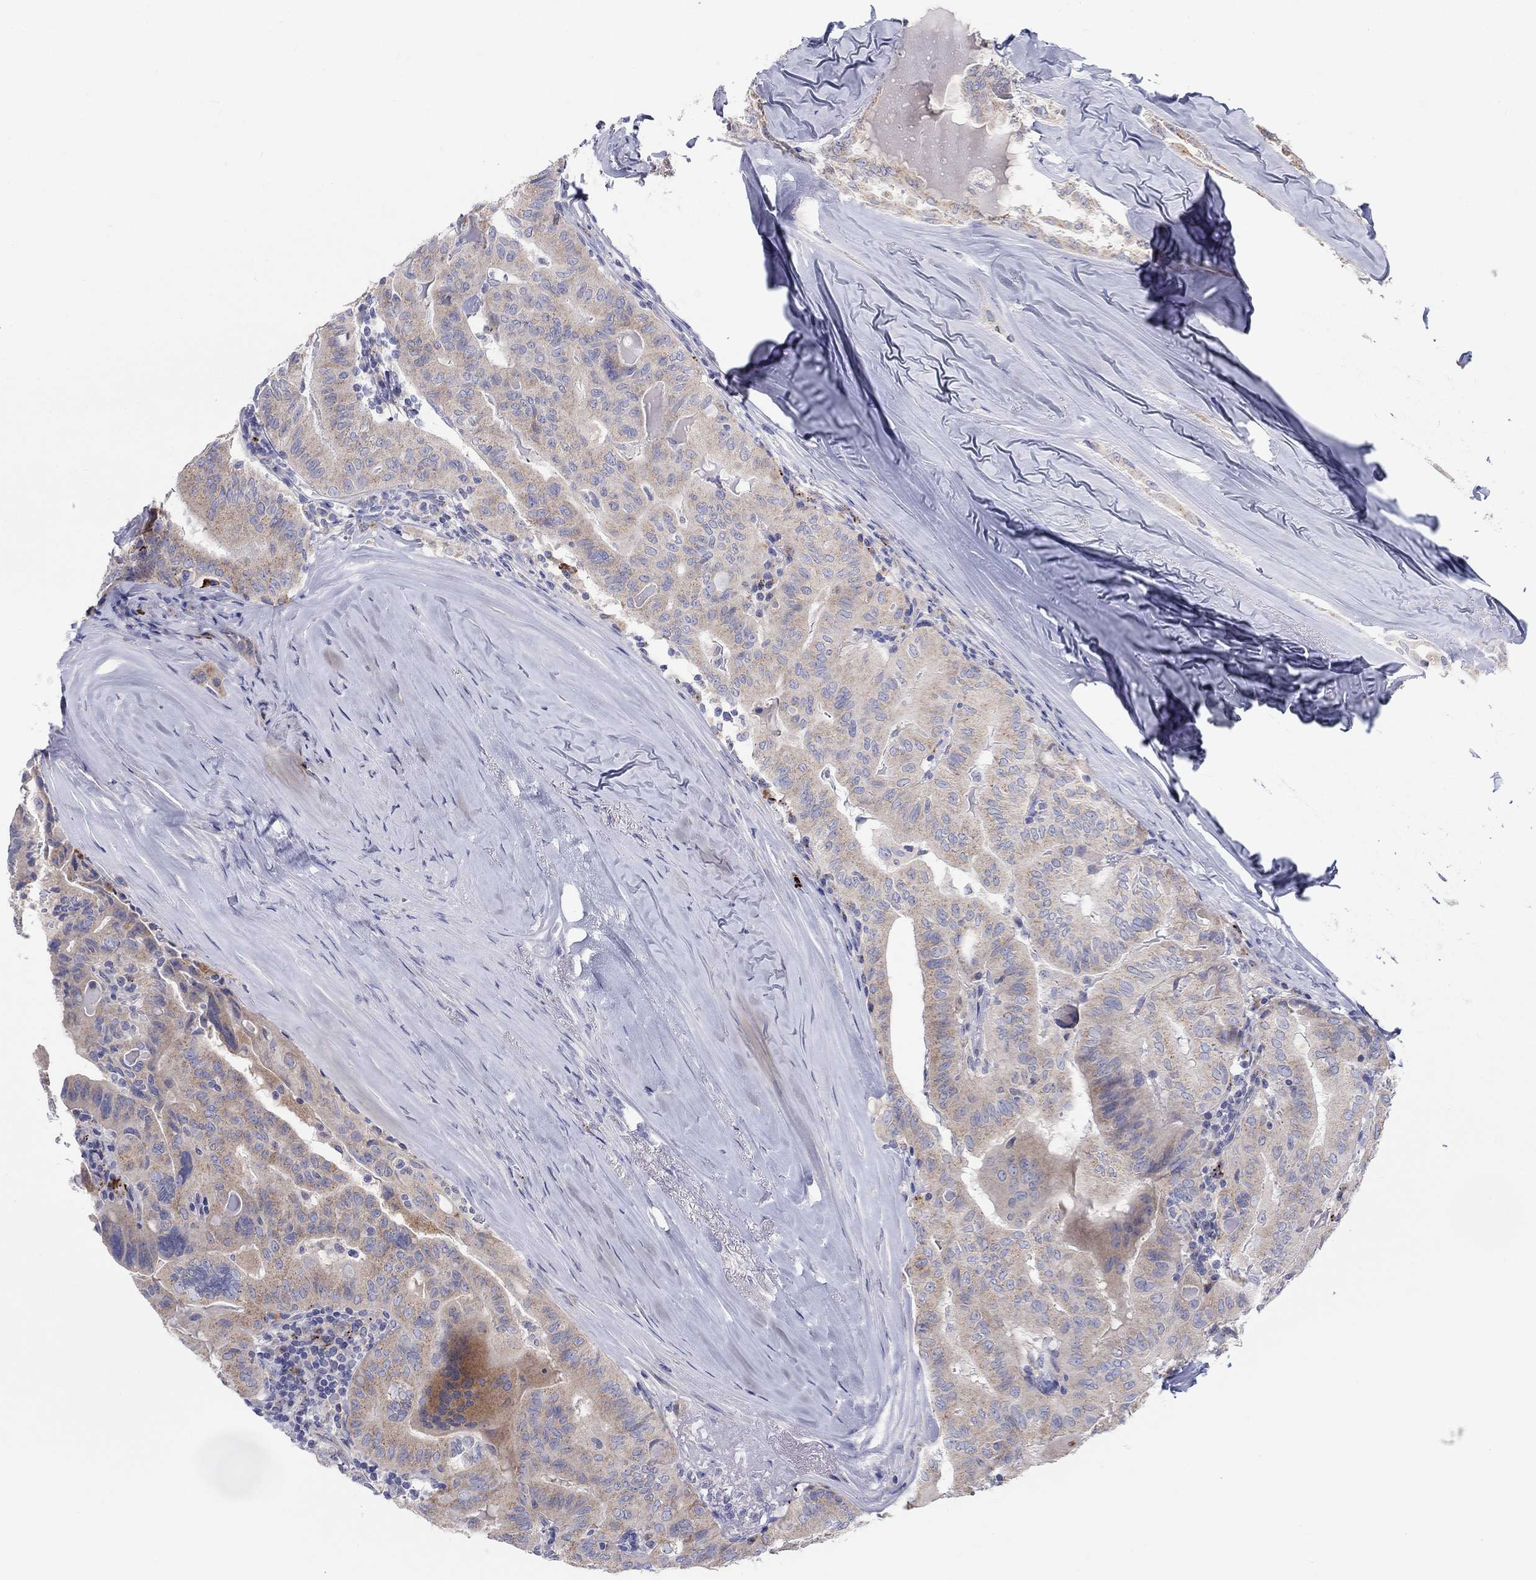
{"staining": {"intensity": "weak", "quantity": ">75%", "location": "cytoplasmic/membranous"}, "tissue": "thyroid cancer", "cell_type": "Tumor cells", "image_type": "cancer", "snomed": [{"axis": "morphology", "description": "Papillary adenocarcinoma, NOS"}, {"axis": "topography", "description": "Thyroid gland"}], "caption": "Weak cytoplasmic/membranous positivity is present in approximately >75% of tumor cells in papillary adenocarcinoma (thyroid).", "gene": "BCO2", "patient": {"sex": "female", "age": 68}}